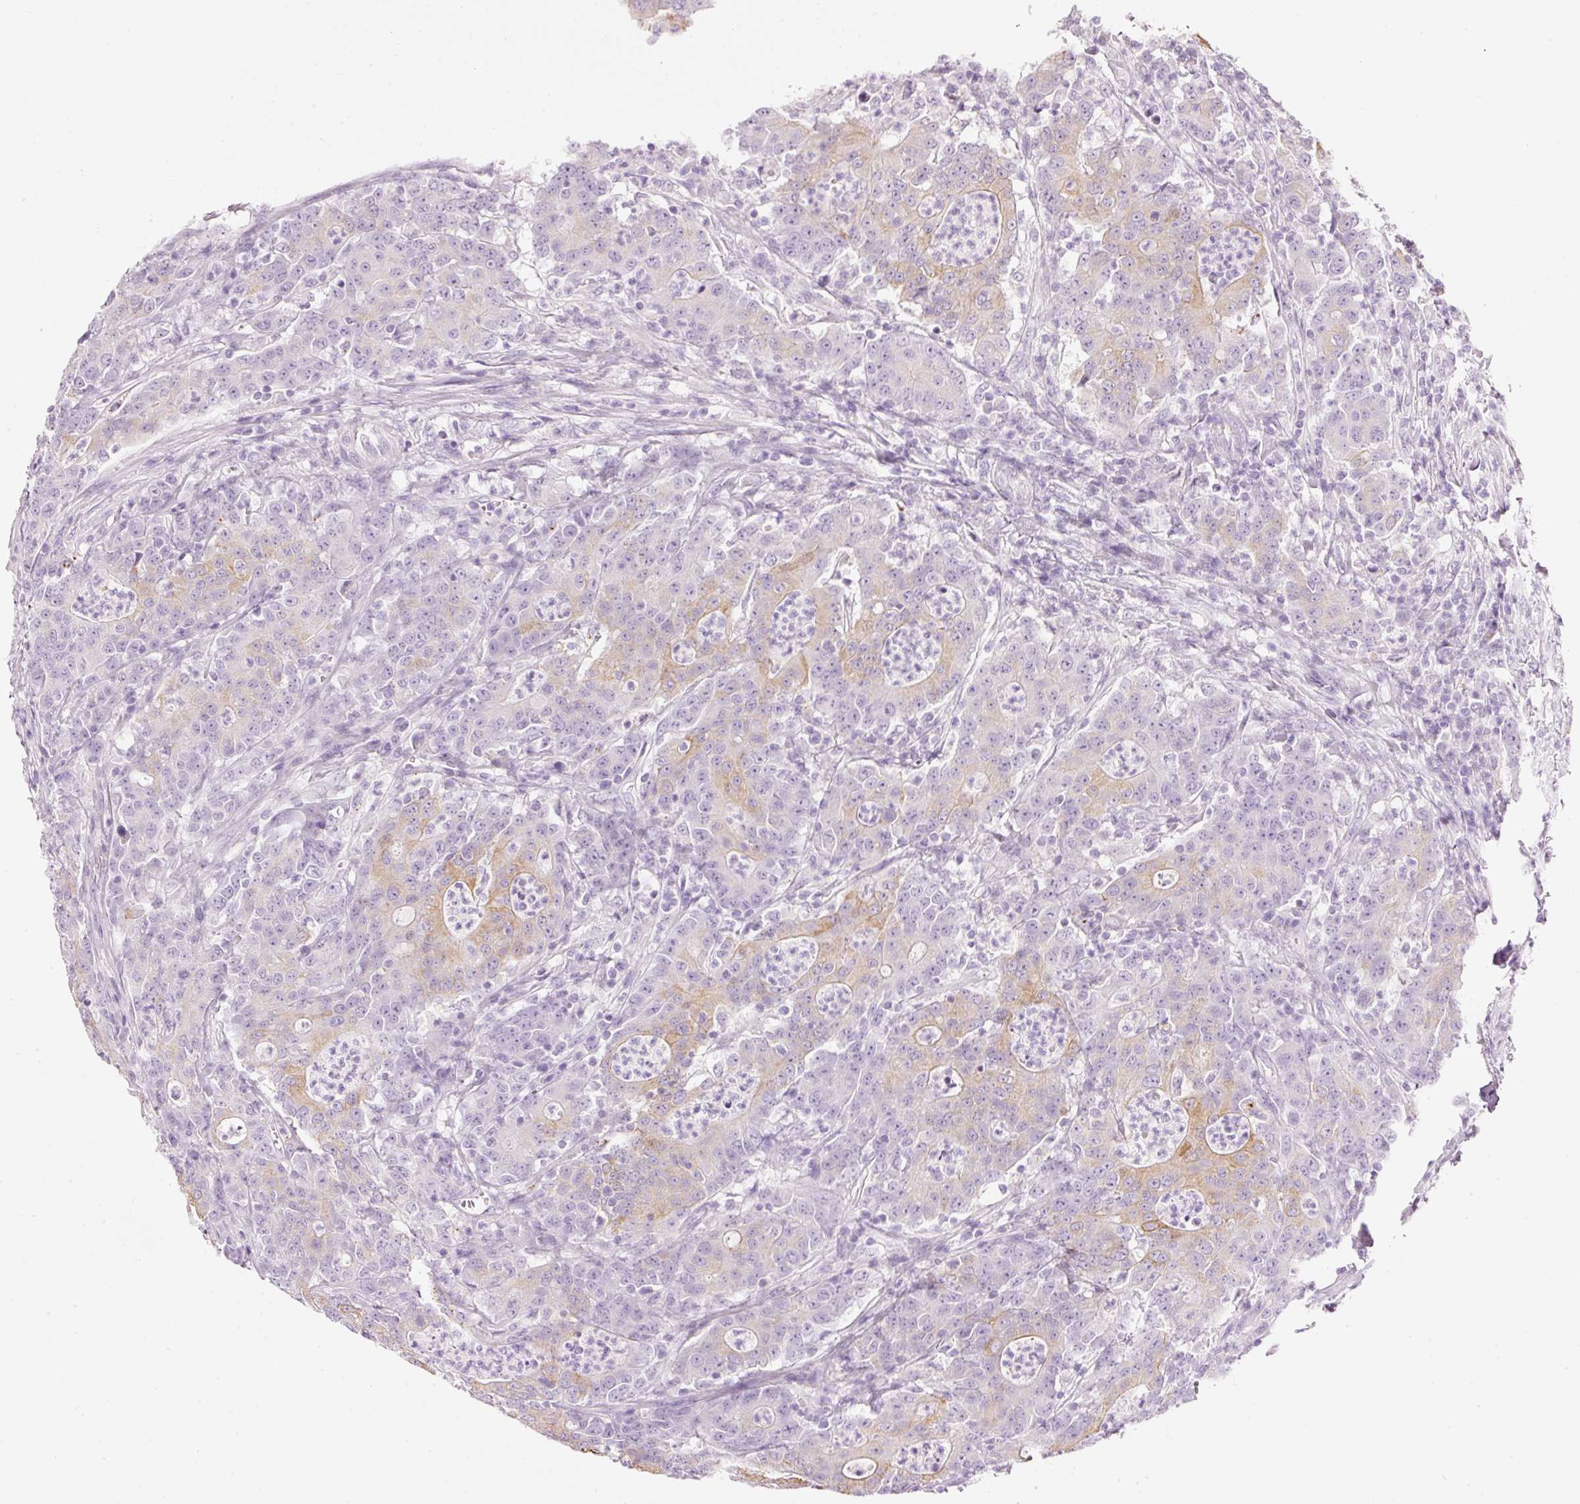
{"staining": {"intensity": "moderate", "quantity": "<25%", "location": "cytoplasmic/membranous"}, "tissue": "colorectal cancer", "cell_type": "Tumor cells", "image_type": "cancer", "snomed": [{"axis": "morphology", "description": "Adenocarcinoma, NOS"}, {"axis": "topography", "description": "Colon"}], "caption": "Tumor cells demonstrate moderate cytoplasmic/membranous staining in approximately <25% of cells in adenocarcinoma (colorectal).", "gene": "CARD16", "patient": {"sex": "male", "age": 83}}